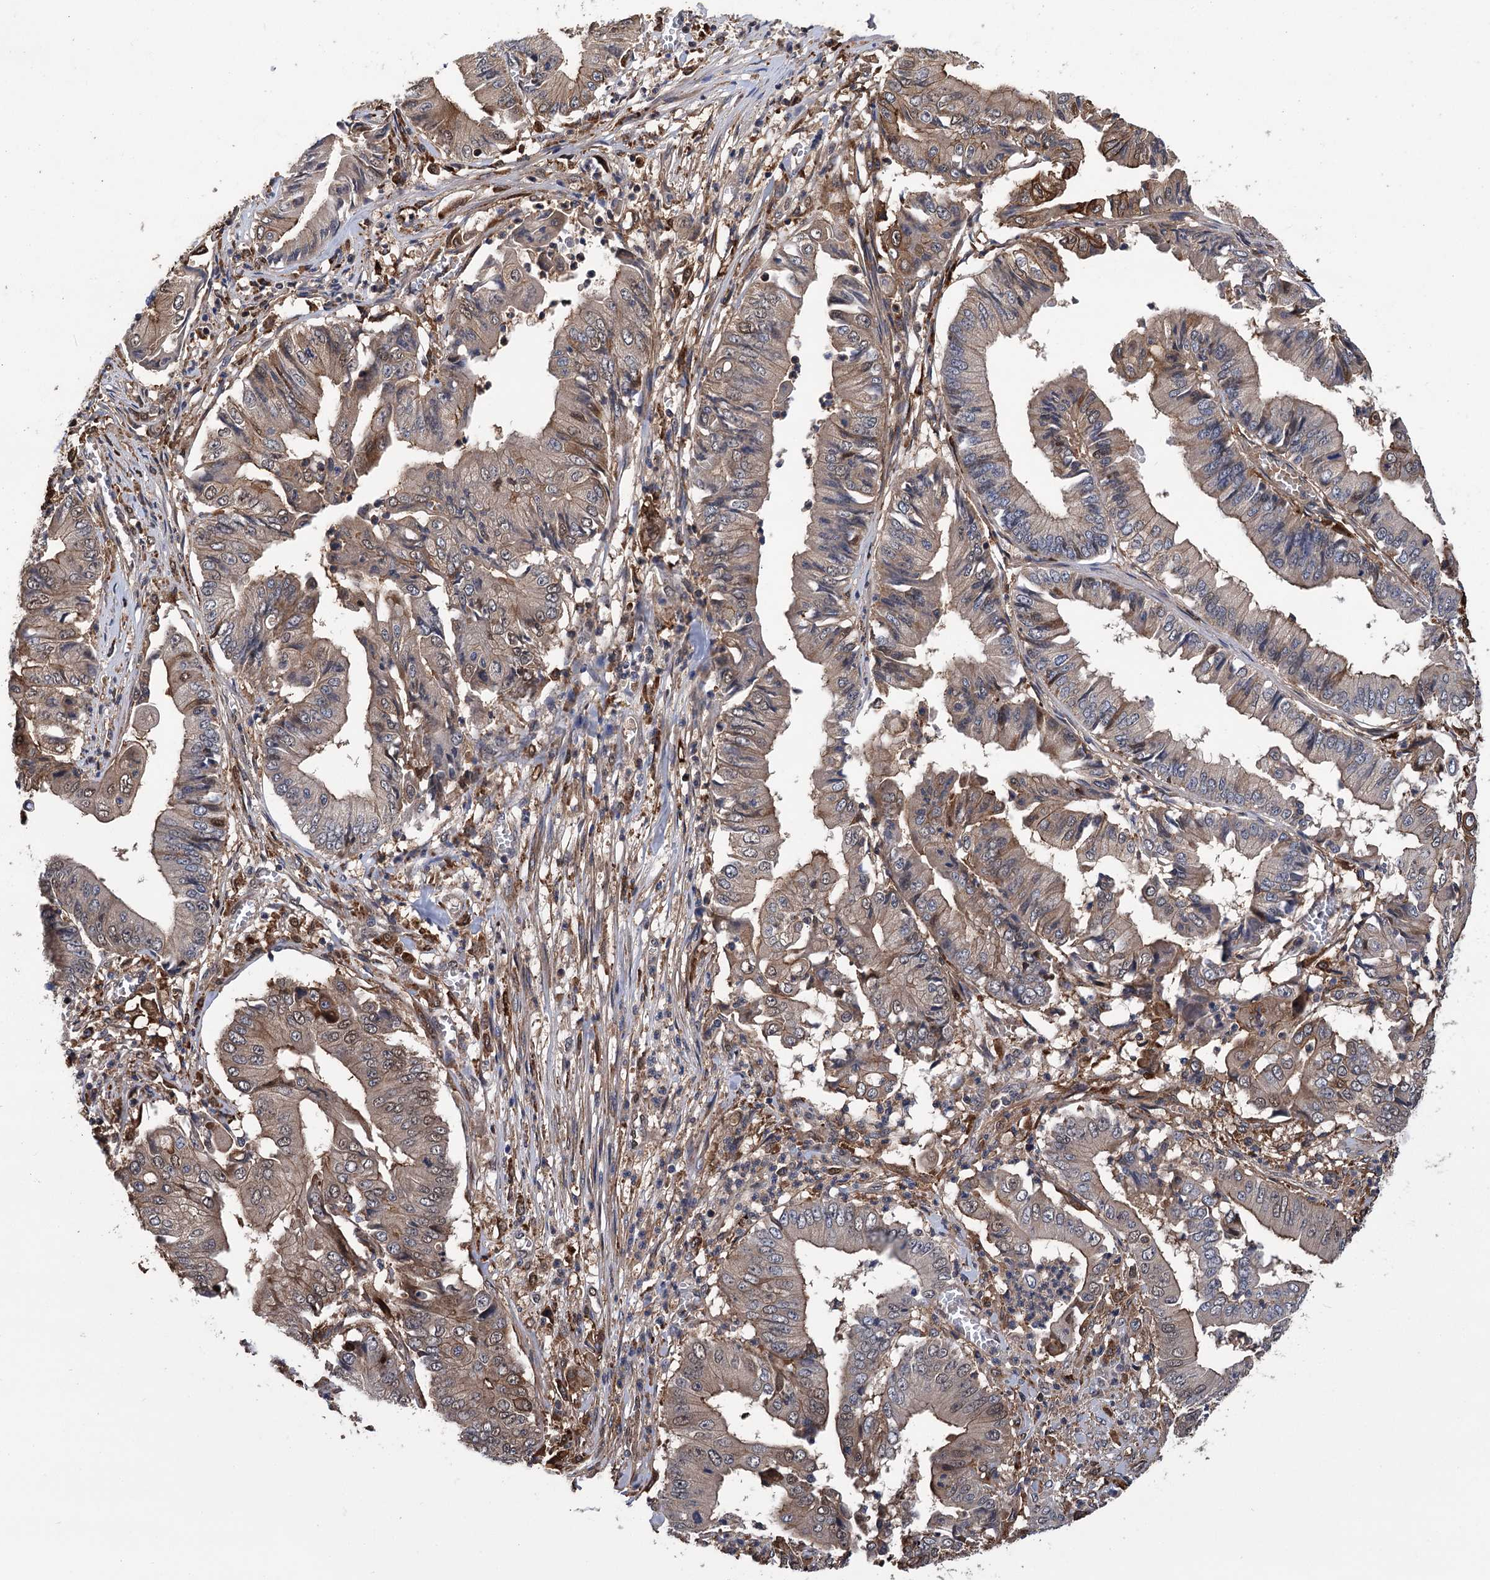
{"staining": {"intensity": "moderate", "quantity": "25%-75%", "location": "cytoplasmic/membranous,nuclear"}, "tissue": "pancreatic cancer", "cell_type": "Tumor cells", "image_type": "cancer", "snomed": [{"axis": "morphology", "description": "Adenocarcinoma, NOS"}, {"axis": "topography", "description": "Pancreas"}], "caption": "Protein expression analysis of human pancreatic cancer (adenocarcinoma) reveals moderate cytoplasmic/membranous and nuclear positivity in about 25%-75% of tumor cells.", "gene": "DPP3", "patient": {"sex": "female", "age": 77}}